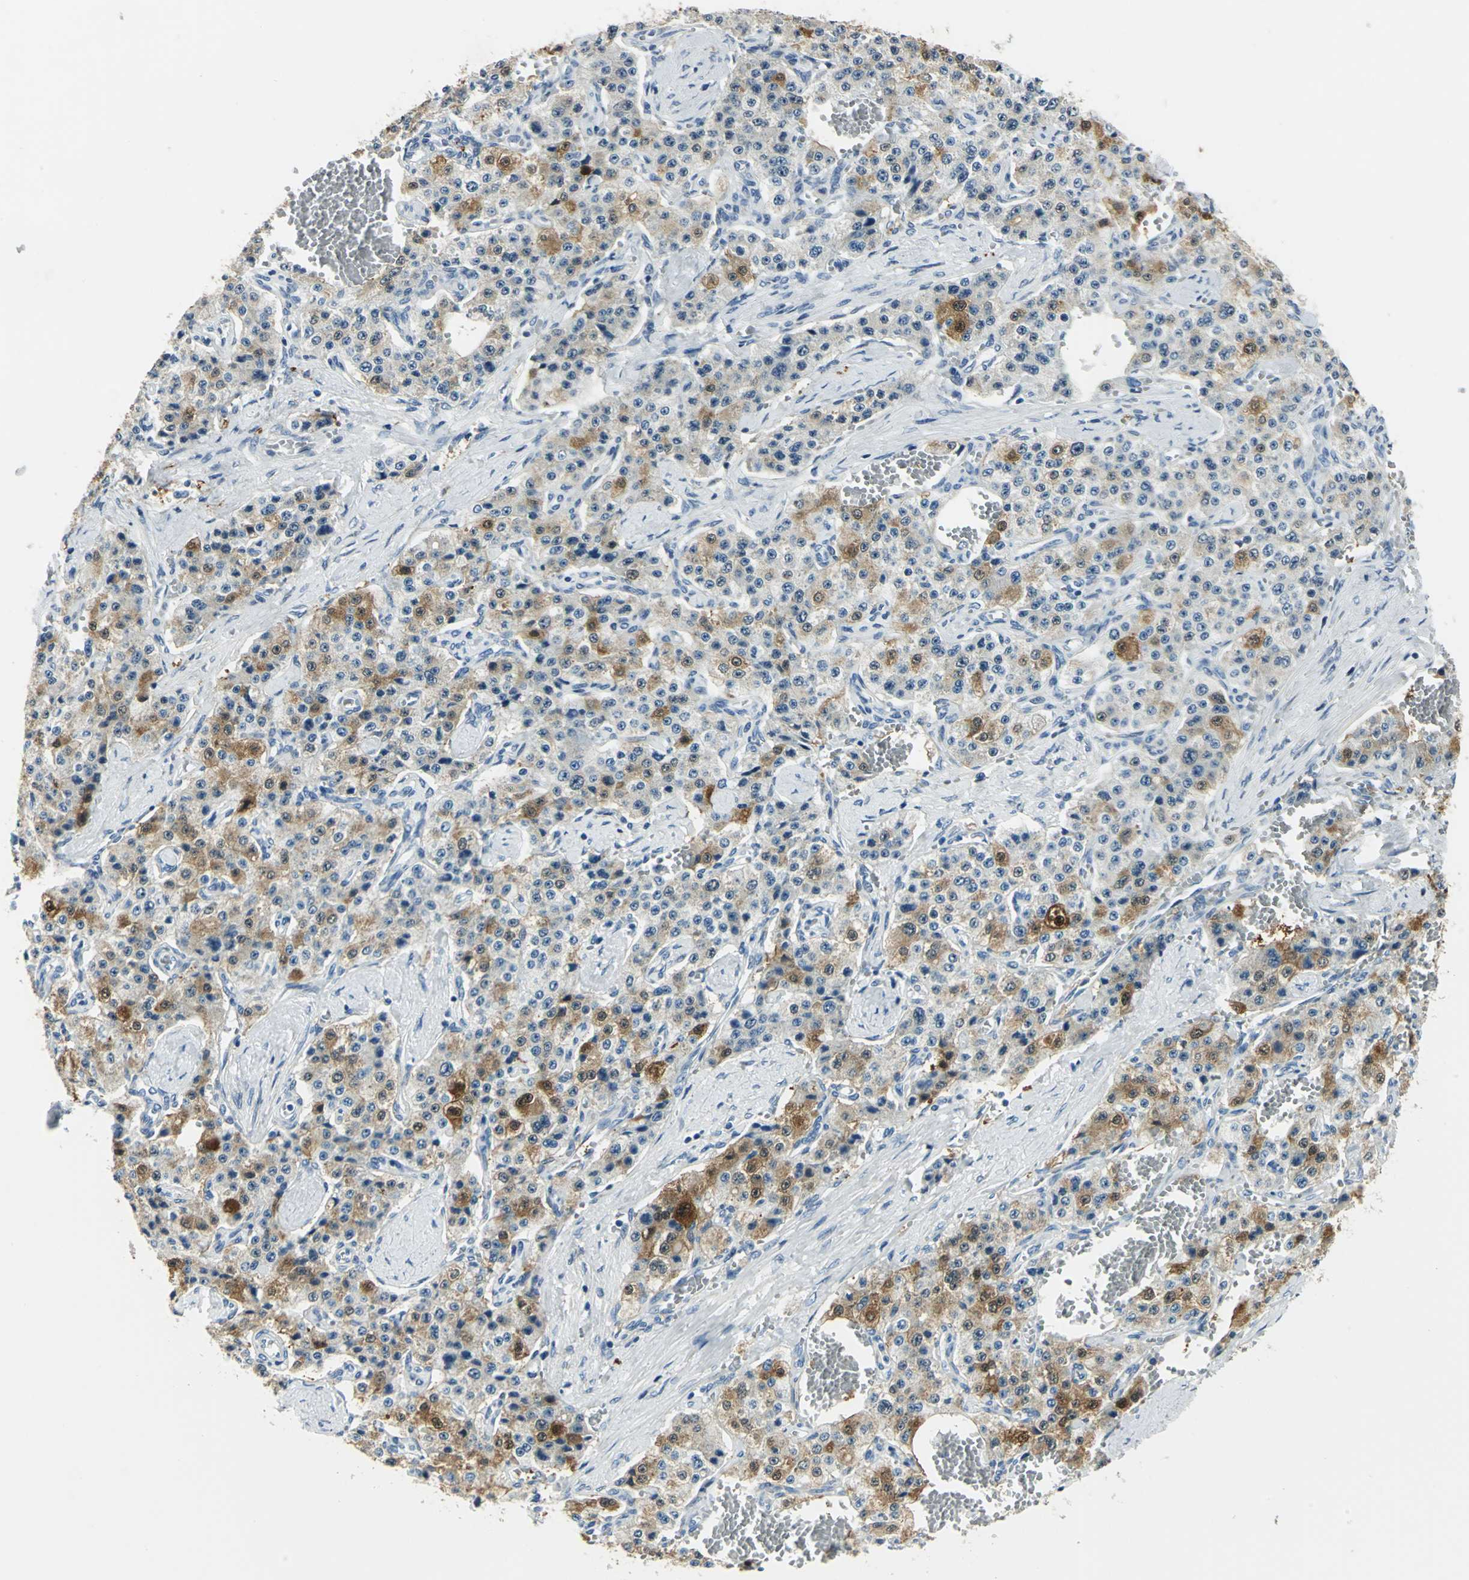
{"staining": {"intensity": "strong", "quantity": "25%-75%", "location": "cytoplasmic/membranous,nuclear"}, "tissue": "carcinoid", "cell_type": "Tumor cells", "image_type": "cancer", "snomed": [{"axis": "morphology", "description": "Carcinoid, malignant, NOS"}, {"axis": "topography", "description": "Small intestine"}], "caption": "Protein expression analysis of carcinoid (malignant) demonstrates strong cytoplasmic/membranous and nuclear expression in about 25%-75% of tumor cells.", "gene": "UCHL1", "patient": {"sex": "male", "age": 52}}